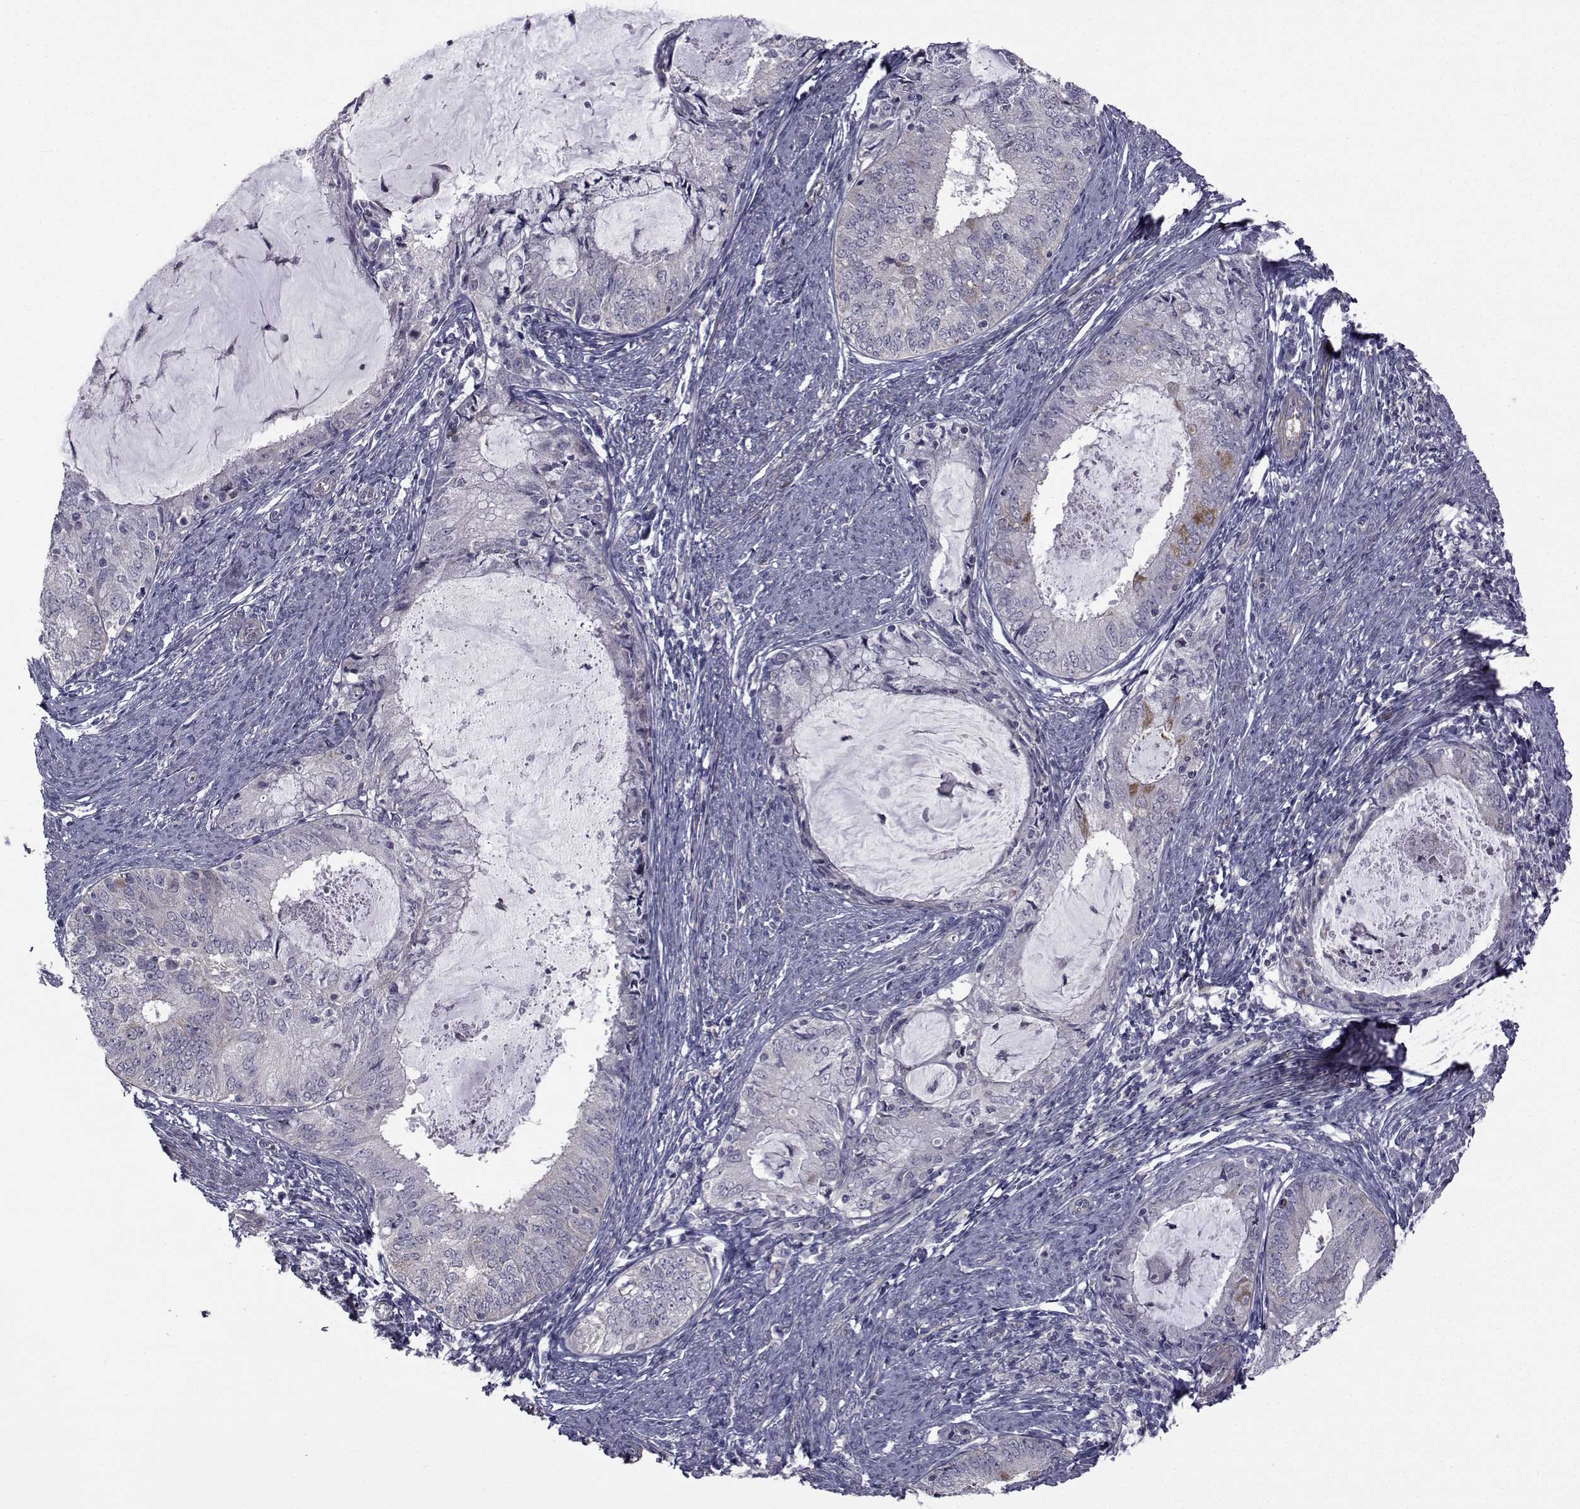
{"staining": {"intensity": "moderate", "quantity": "<25%", "location": "cytoplasmic/membranous"}, "tissue": "endometrial cancer", "cell_type": "Tumor cells", "image_type": "cancer", "snomed": [{"axis": "morphology", "description": "Adenocarcinoma, NOS"}, {"axis": "topography", "description": "Endometrium"}], "caption": "High-magnification brightfield microscopy of adenocarcinoma (endometrial) stained with DAB (brown) and counterstained with hematoxylin (blue). tumor cells exhibit moderate cytoplasmic/membranous positivity is appreciated in about<25% of cells.", "gene": "CFAP74", "patient": {"sex": "female", "age": 57}}